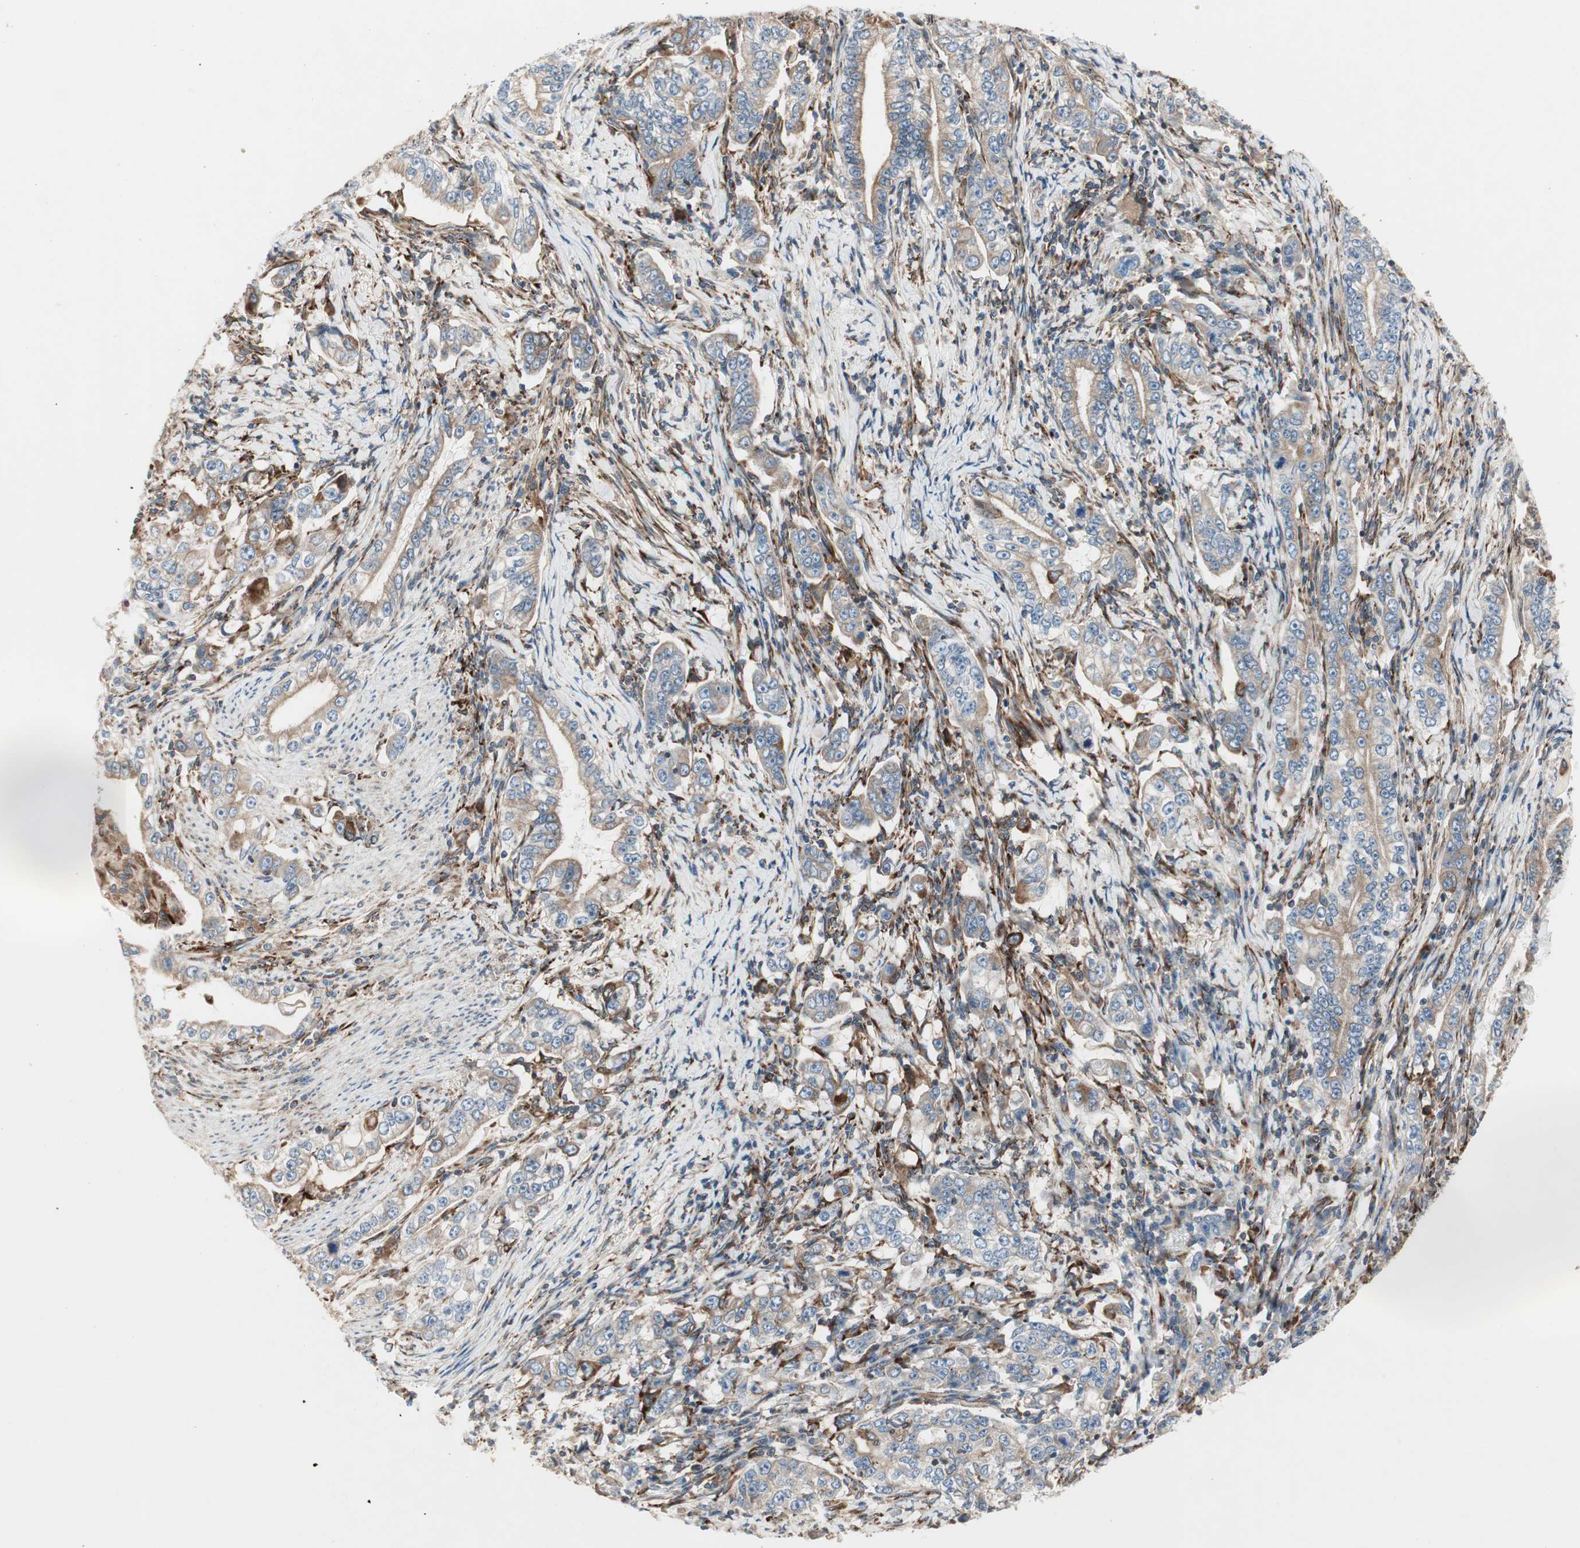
{"staining": {"intensity": "moderate", "quantity": ">75%", "location": "cytoplasmic/membranous"}, "tissue": "stomach cancer", "cell_type": "Tumor cells", "image_type": "cancer", "snomed": [{"axis": "morphology", "description": "Adenocarcinoma, NOS"}, {"axis": "topography", "description": "Stomach, lower"}], "caption": "Moderate cytoplasmic/membranous expression is identified in approximately >75% of tumor cells in stomach cancer. (IHC, brightfield microscopy, high magnification).", "gene": "H6PD", "patient": {"sex": "female", "age": 72}}